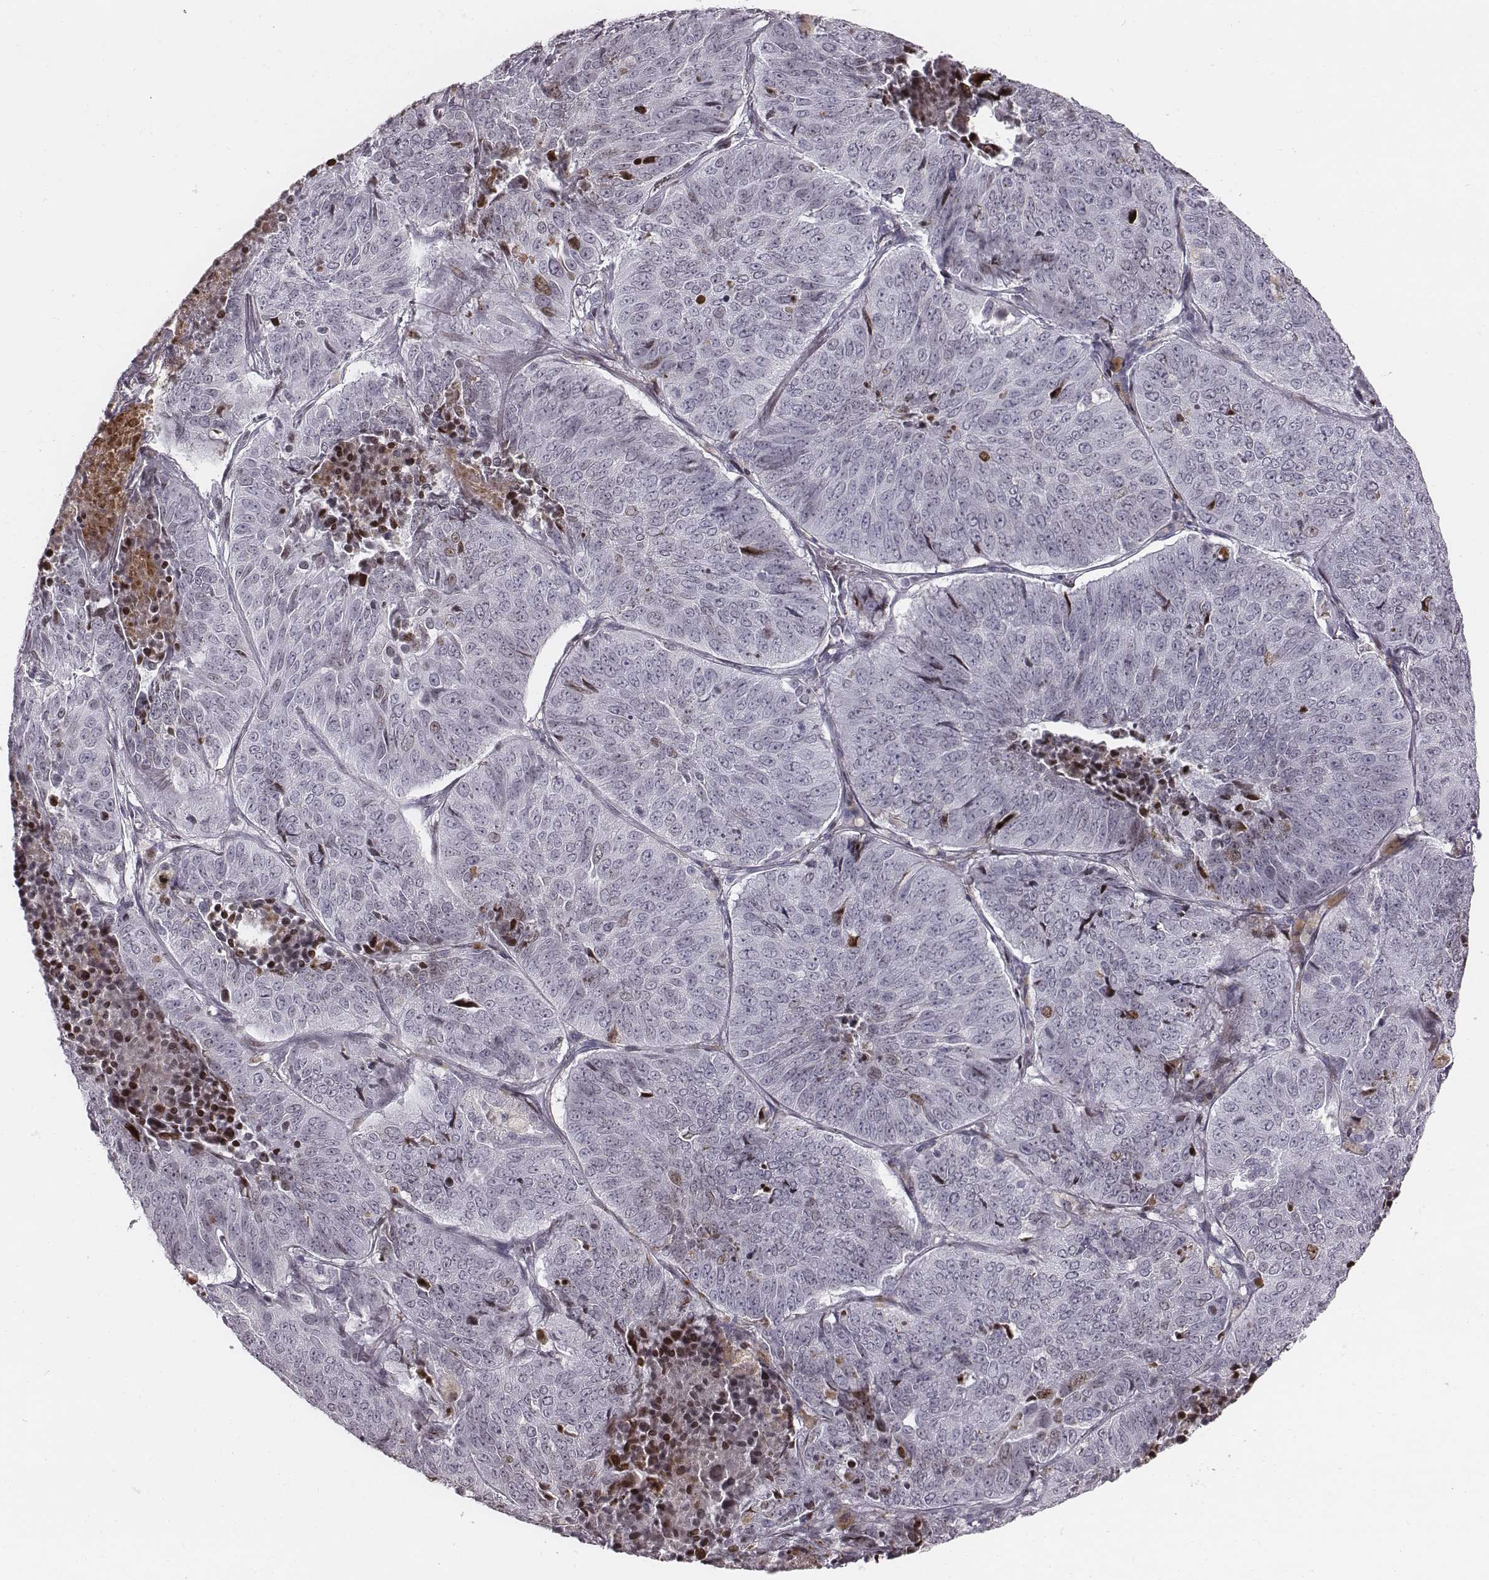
{"staining": {"intensity": "negative", "quantity": "none", "location": "none"}, "tissue": "lung cancer", "cell_type": "Tumor cells", "image_type": "cancer", "snomed": [{"axis": "morphology", "description": "Normal tissue, NOS"}, {"axis": "morphology", "description": "Squamous cell carcinoma, NOS"}, {"axis": "topography", "description": "Bronchus"}, {"axis": "topography", "description": "Lung"}], "caption": "Immunohistochemical staining of lung cancer exhibits no significant expression in tumor cells.", "gene": "NDC1", "patient": {"sex": "male", "age": 64}}